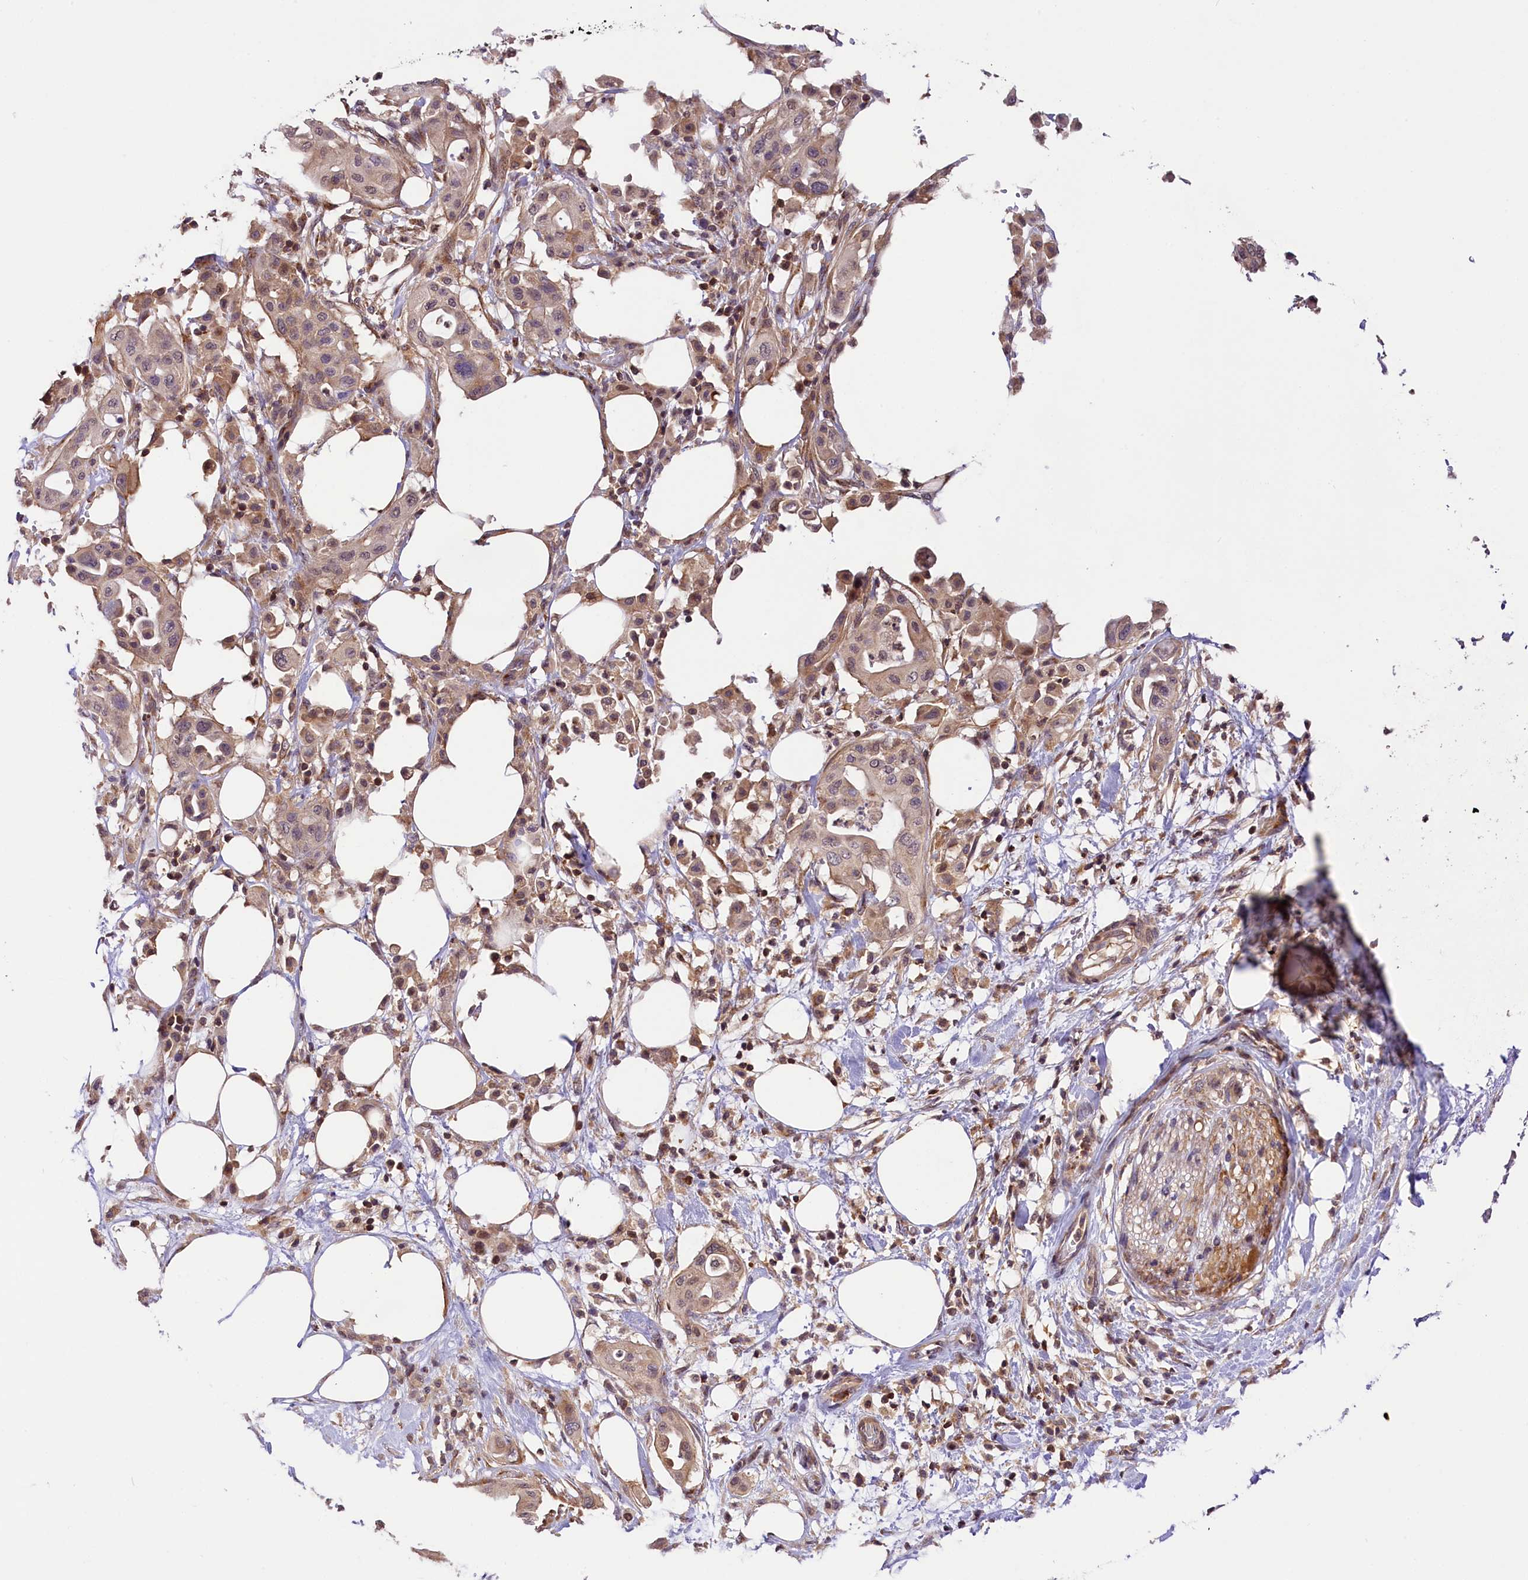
{"staining": {"intensity": "weak", "quantity": "25%-75%", "location": "cytoplasmic/membranous"}, "tissue": "pancreatic cancer", "cell_type": "Tumor cells", "image_type": "cancer", "snomed": [{"axis": "morphology", "description": "Adenocarcinoma, NOS"}, {"axis": "topography", "description": "Pancreas"}], "caption": "This image reveals immunohistochemistry (IHC) staining of human pancreatic cancer (adenocarcinoma), with low weak cytoplasmic/membranous positivity in approximately 25%-75% of tumor cells.", "gene": "CHORDC1", "patient": {"sex": "male", "age": 68}}